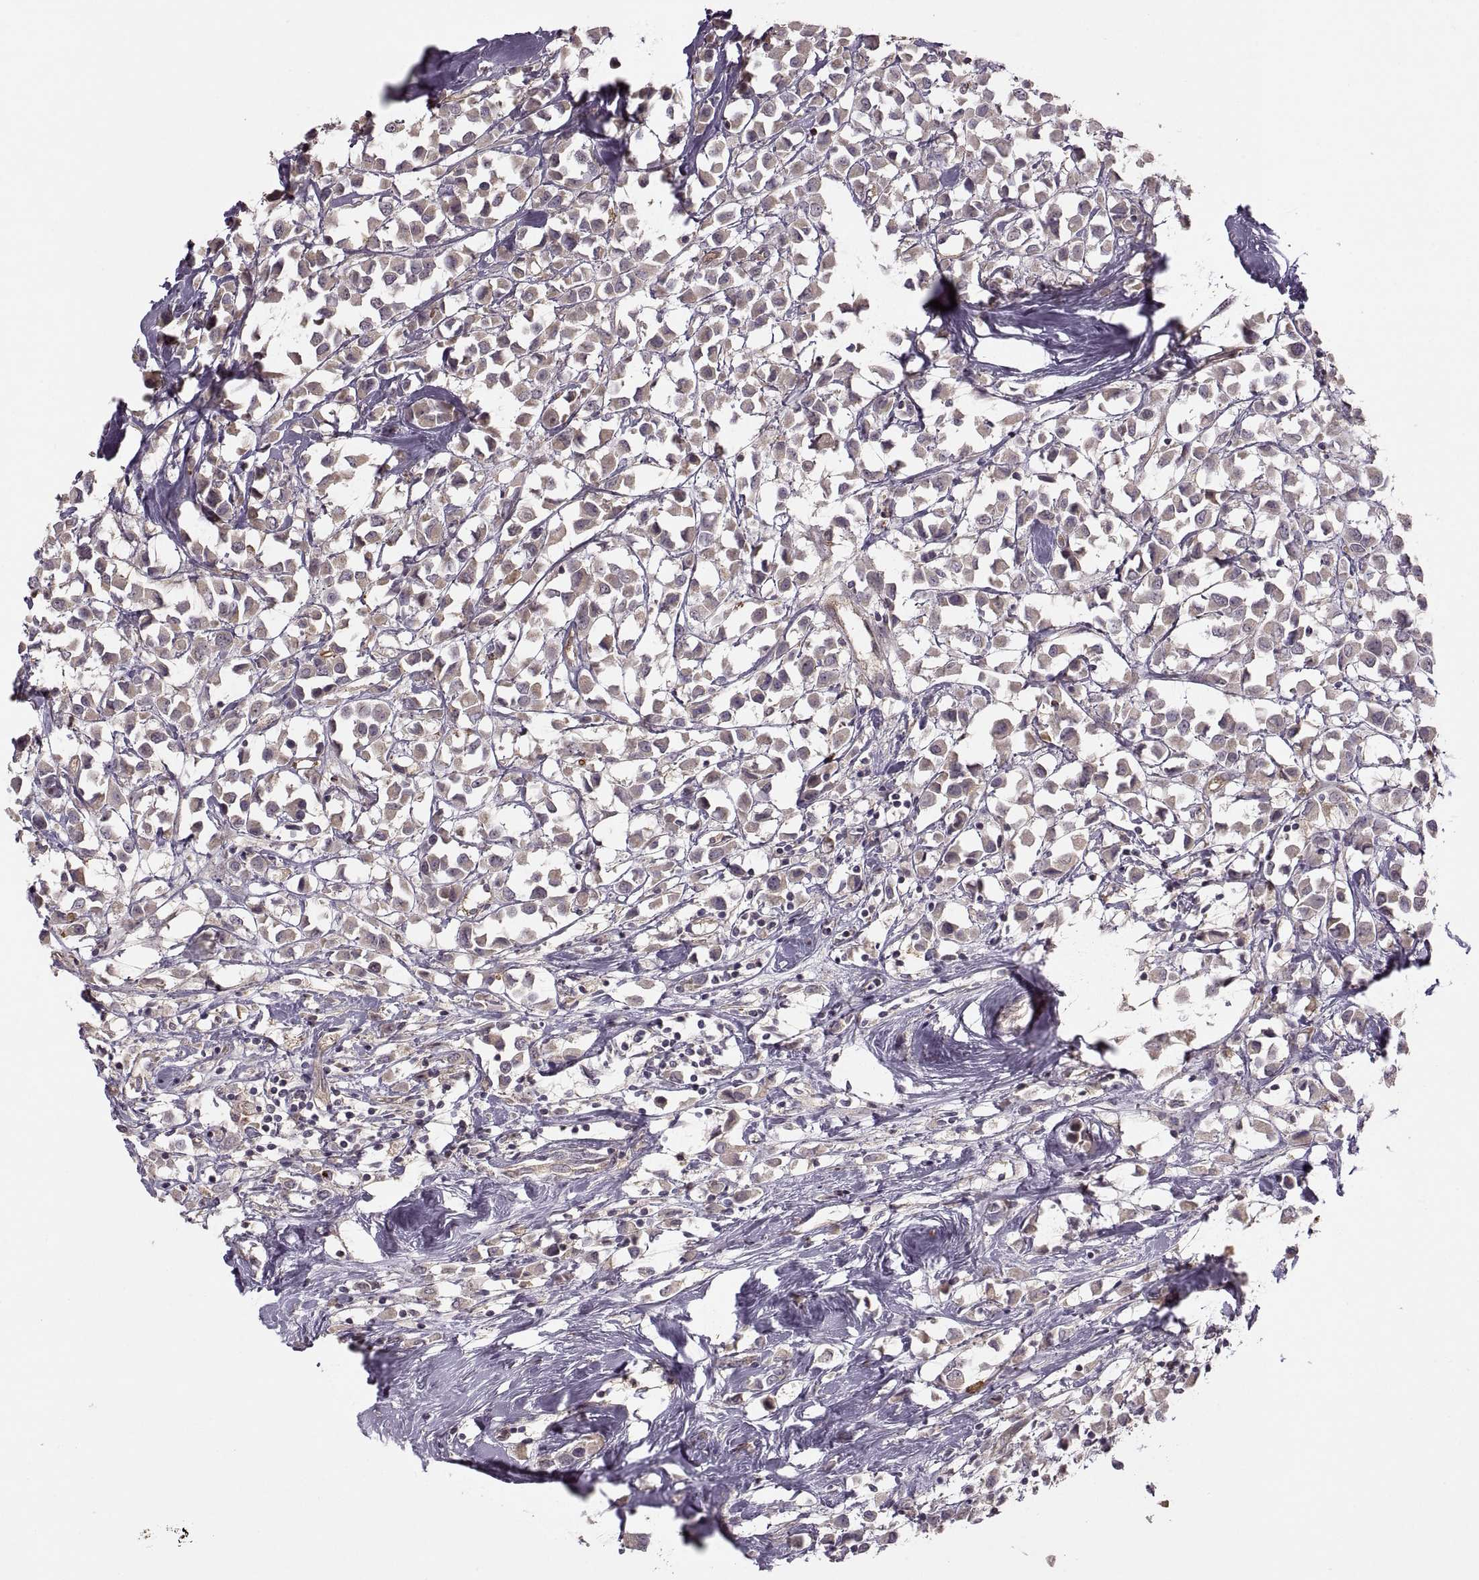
{"staining": {"intensity": "weak", "quantity": "<25%", "location": "cytoplasmic/membranous"}, "tissue": "breast cancer", "cell_type": "Tumor cells", "image_type": "cancer", "snomed": [{"axis": "morphology", "description": "Duct carcinoma"}, {"axis": "topography", "description": "Breast"}], "caption": "Breast infiltrating ductal carcinoma stained for a protein using immunohistochemistry demonstrates no positivity tumor cells.", "gene": "PIERCE1", "patient": {"sex": "female", "age": 61}}